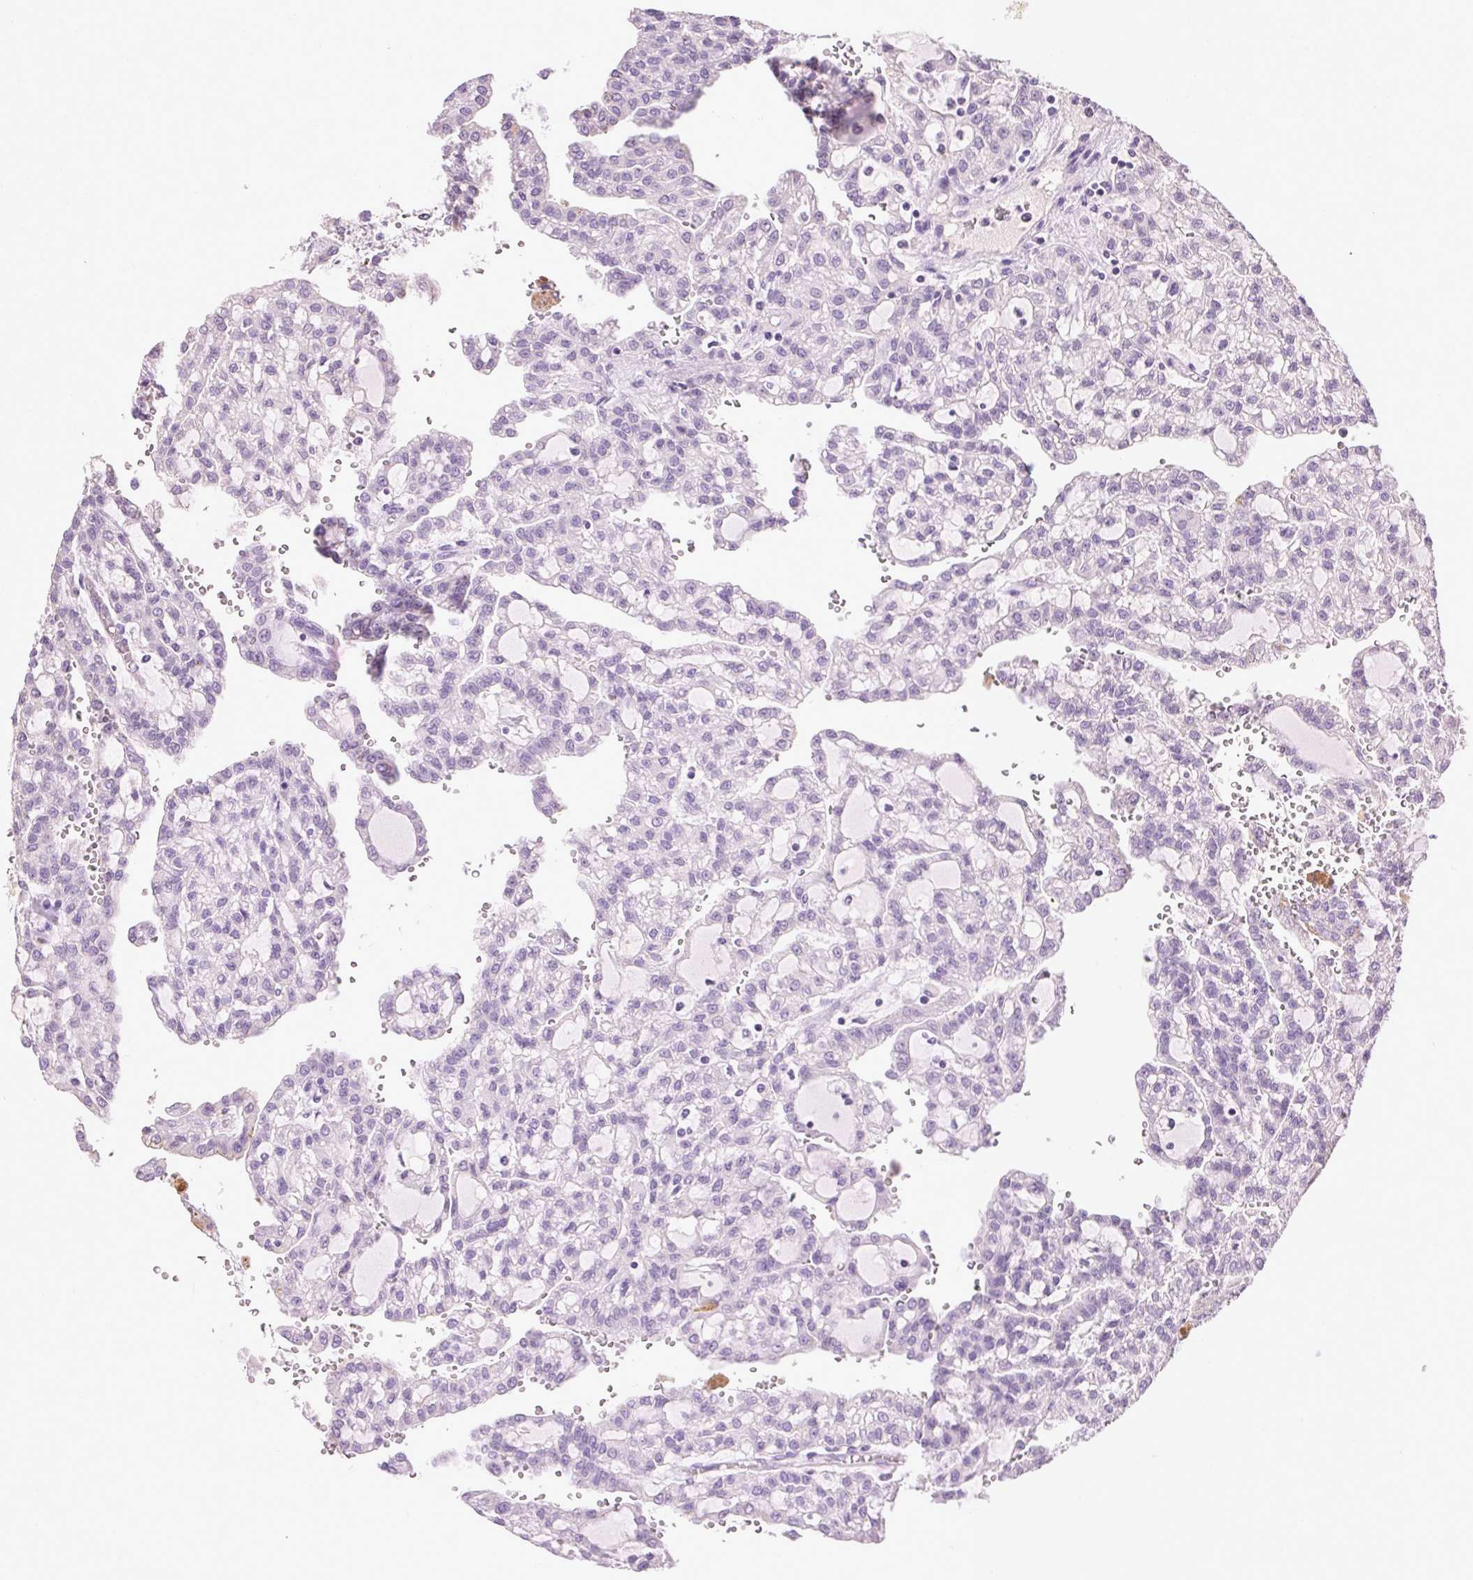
{"staining": {"intensity": "negative", "quantity": "none", "location": "none"}, "tissue": "renal cancer", "cell_type": "Tumor cells", "image_type": "cancer", "snomed": [{"axis": "morphology", "description": "Adenocarcinoma, NOS"}, {"axis": "topography", "description": "Kidney"}], "caption": "High power microscopy image of an immunohistochemistry (IHC) histopathology image of renal cancer (adenocarcinoma), revealing no significant positivity in tumor cells.", "gene": "SYCE2", "patient": {"sex": "male", "age": 63}}